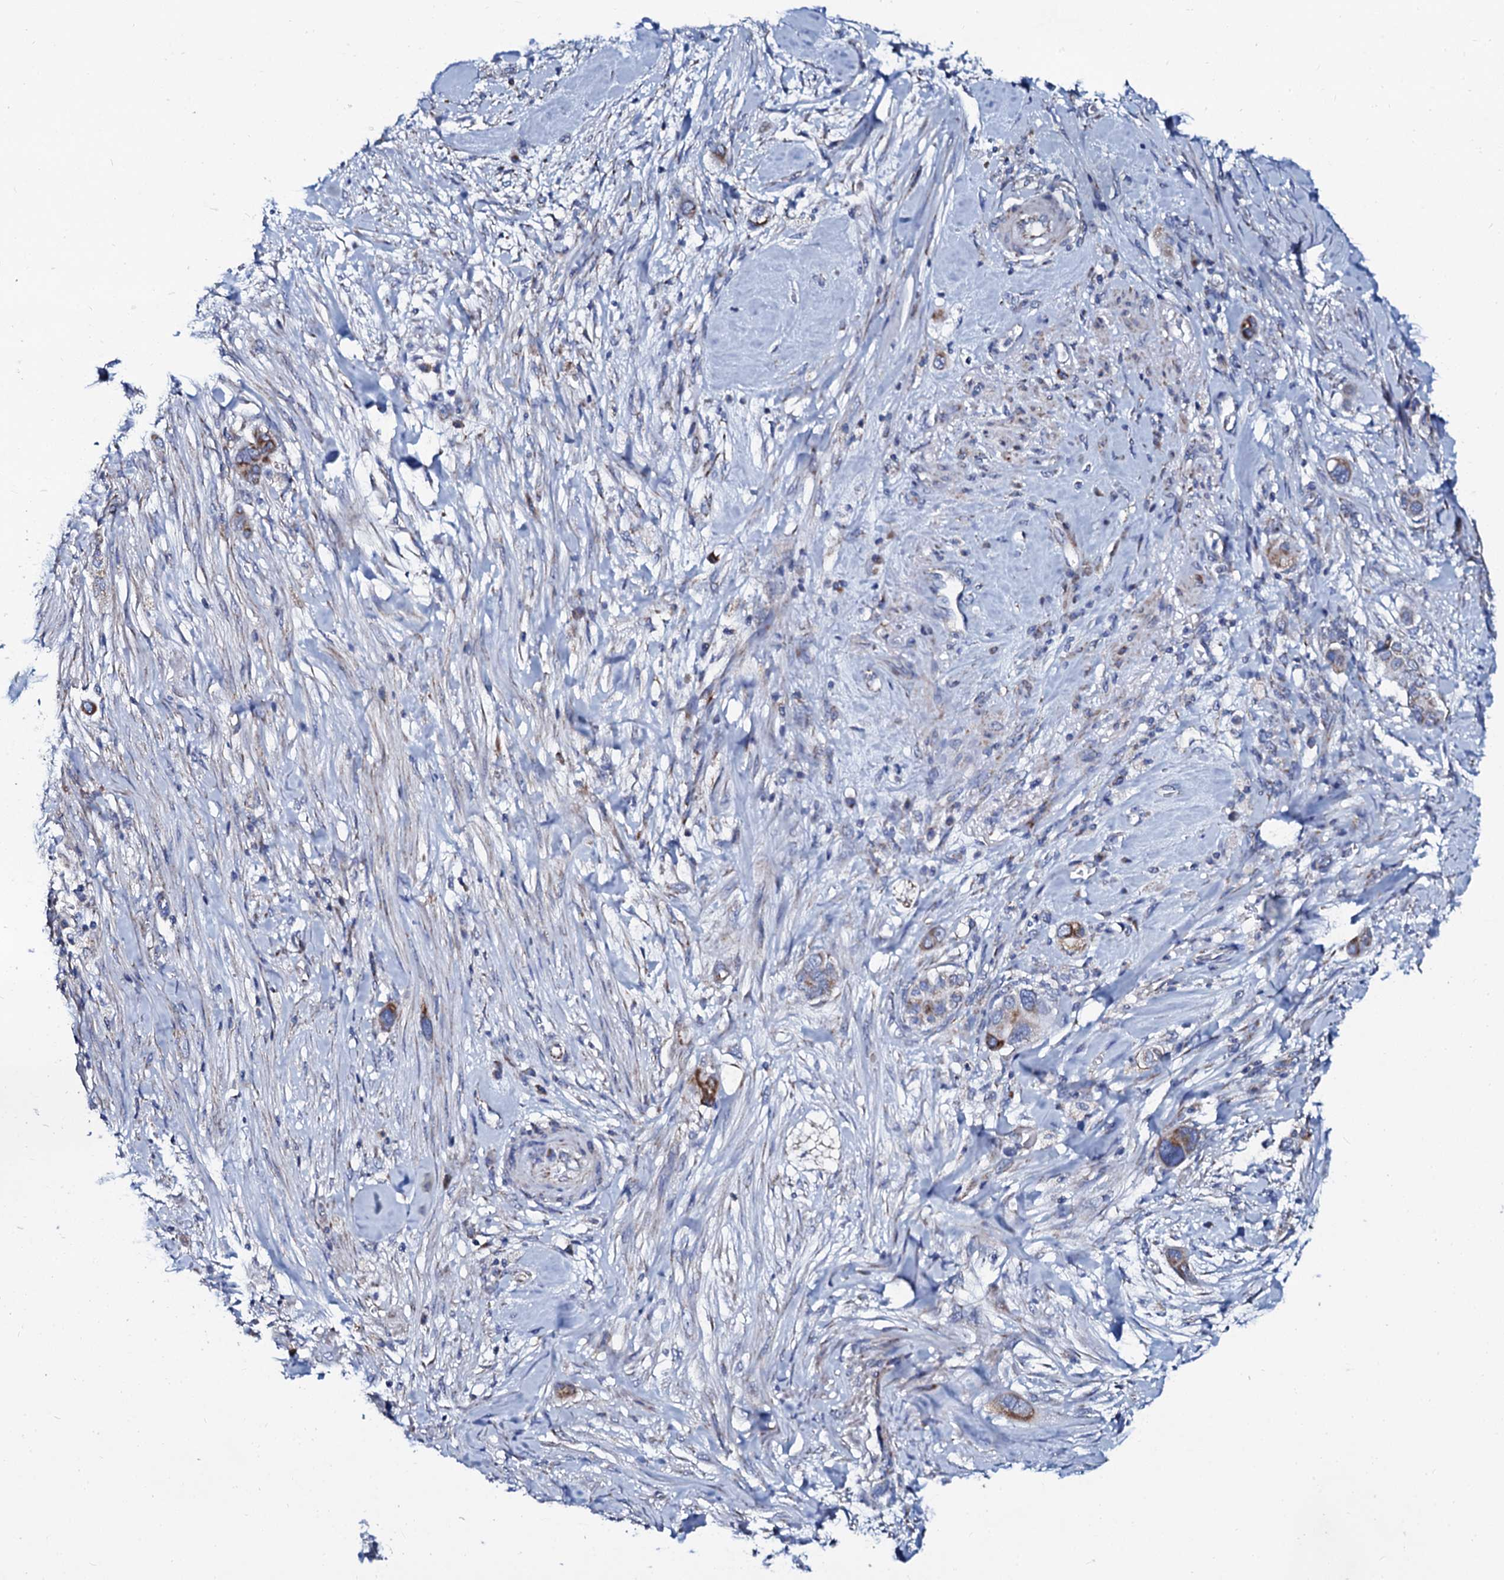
{"staining": {"intensity": "moderate", "quantity": "25%-75%", "location": "cytoplasmic/membranous"}, "tissue": "pancreatic cancer", "cell_type": "Tumor cells", "image_type": "cancer", "snomed": [{"axis": "morphology", "description": "Adenocarcinoma, NOS"}, {"axis": "topography", "description": "Pancreas"}], "caption": "High-magnification brightfield microscopy of pancreatic cancer (adenocarcinoma) stained with DAB (3,3'-diaminobenzidine) (brown) and counterstained with hematoxylin (blue). tumor cells exhibit moderate cytoplasmic/membranous staining is identified in approximately25%-75% of cells.", "gene": "SLC37A4", "patient": {"sex": "male", "age": 68}}